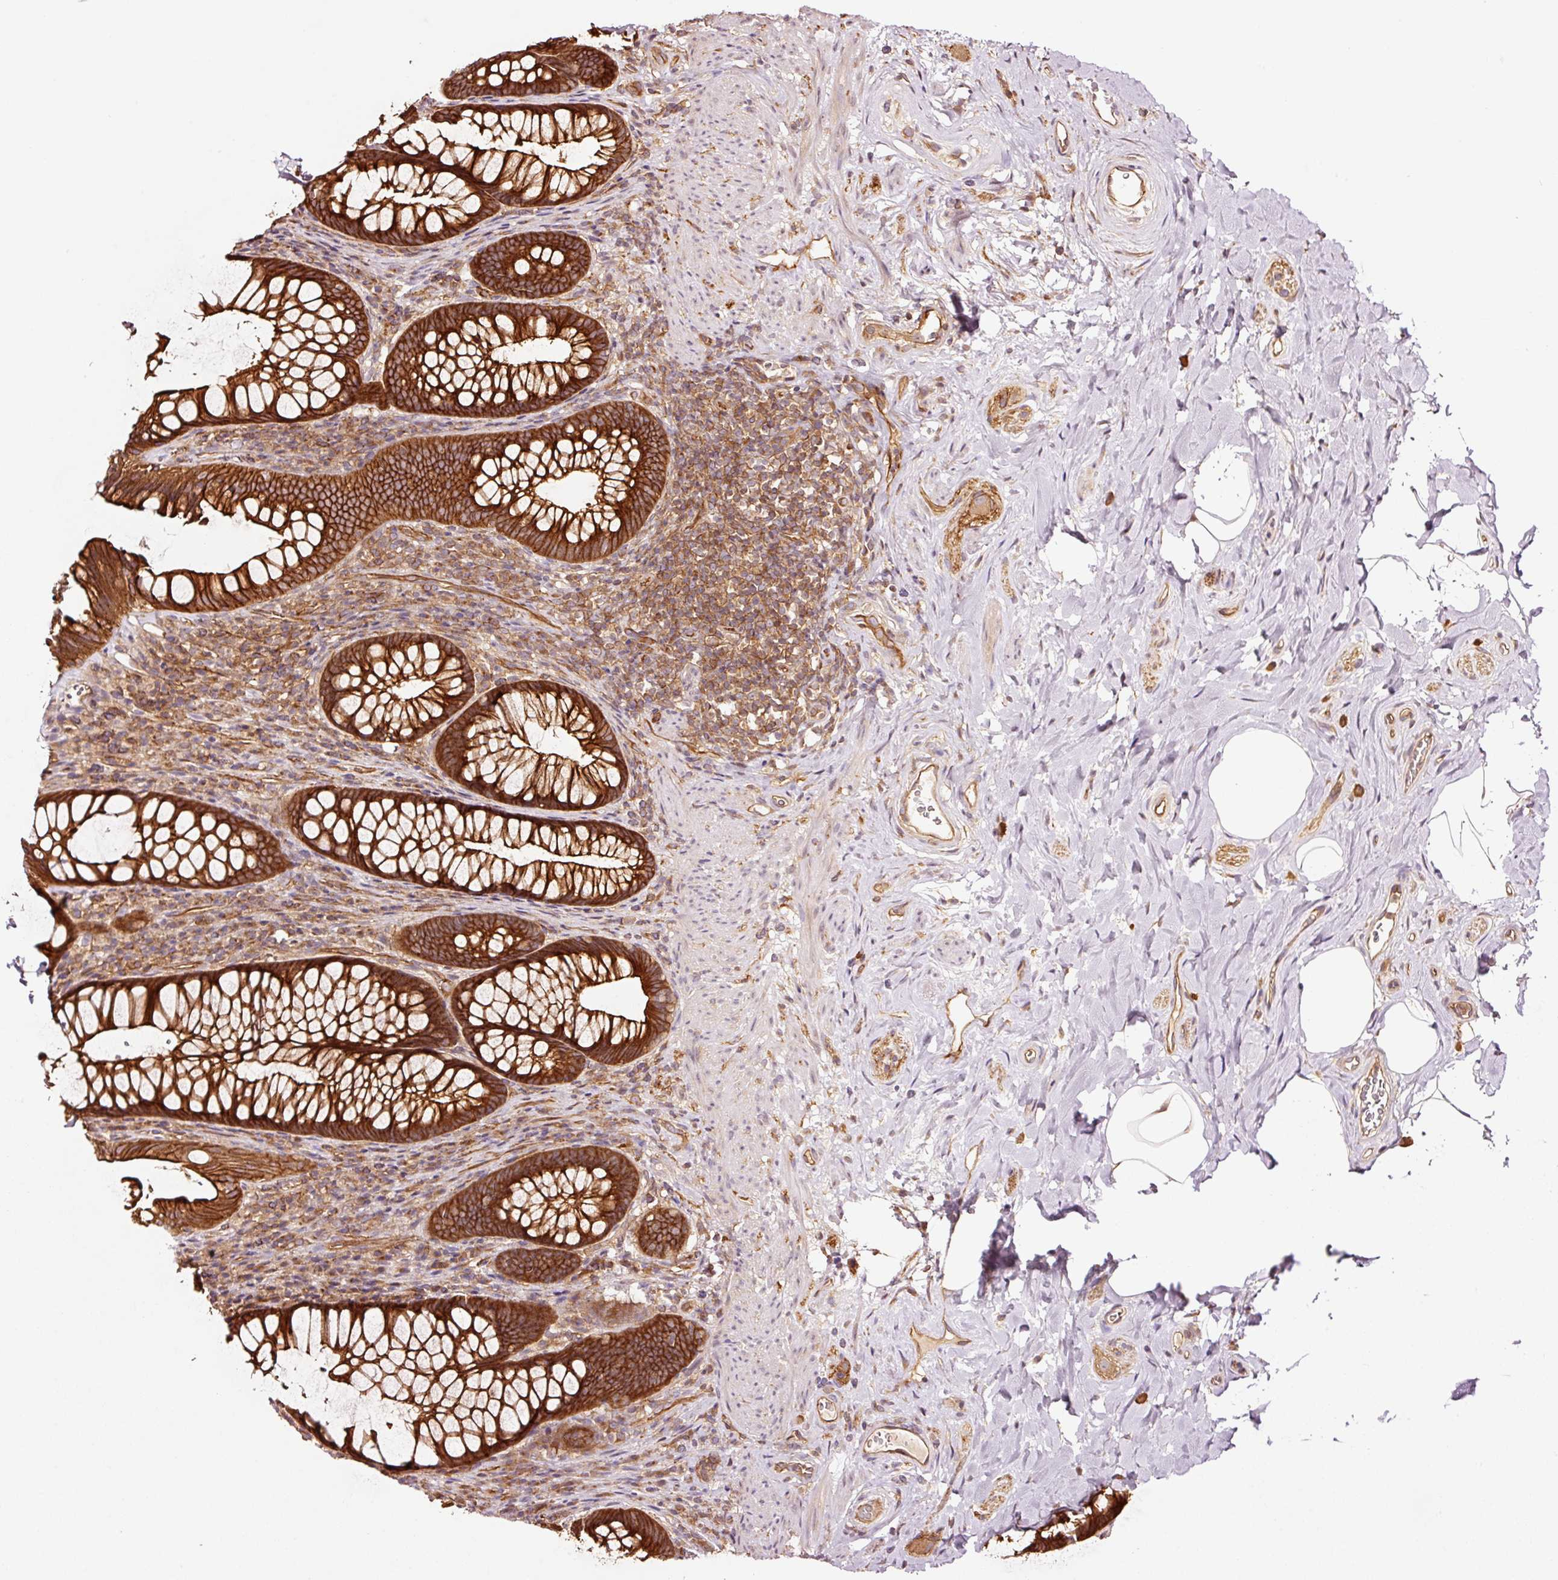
{"staining": {"intensity": "strong", "quantity": ">75%", "location": "cytoplasmic/membranous"}, "tissue": "rectum", "cell_type": "Glandular cells", "image_type": "normal", "snomed": [{"axis": "morphology", "description": "Normal tissue, NOS"}, {"axis": "topography", "description": "Rectum"}], "caption": "Strong cytoplasmic/membranous positivity for a protein is identified in about >75% of glandular cells of benign rectum using immunohistochemistry (IHC).", "gene": "METAP1", "patient": {"sex": "male", "age": 53}}